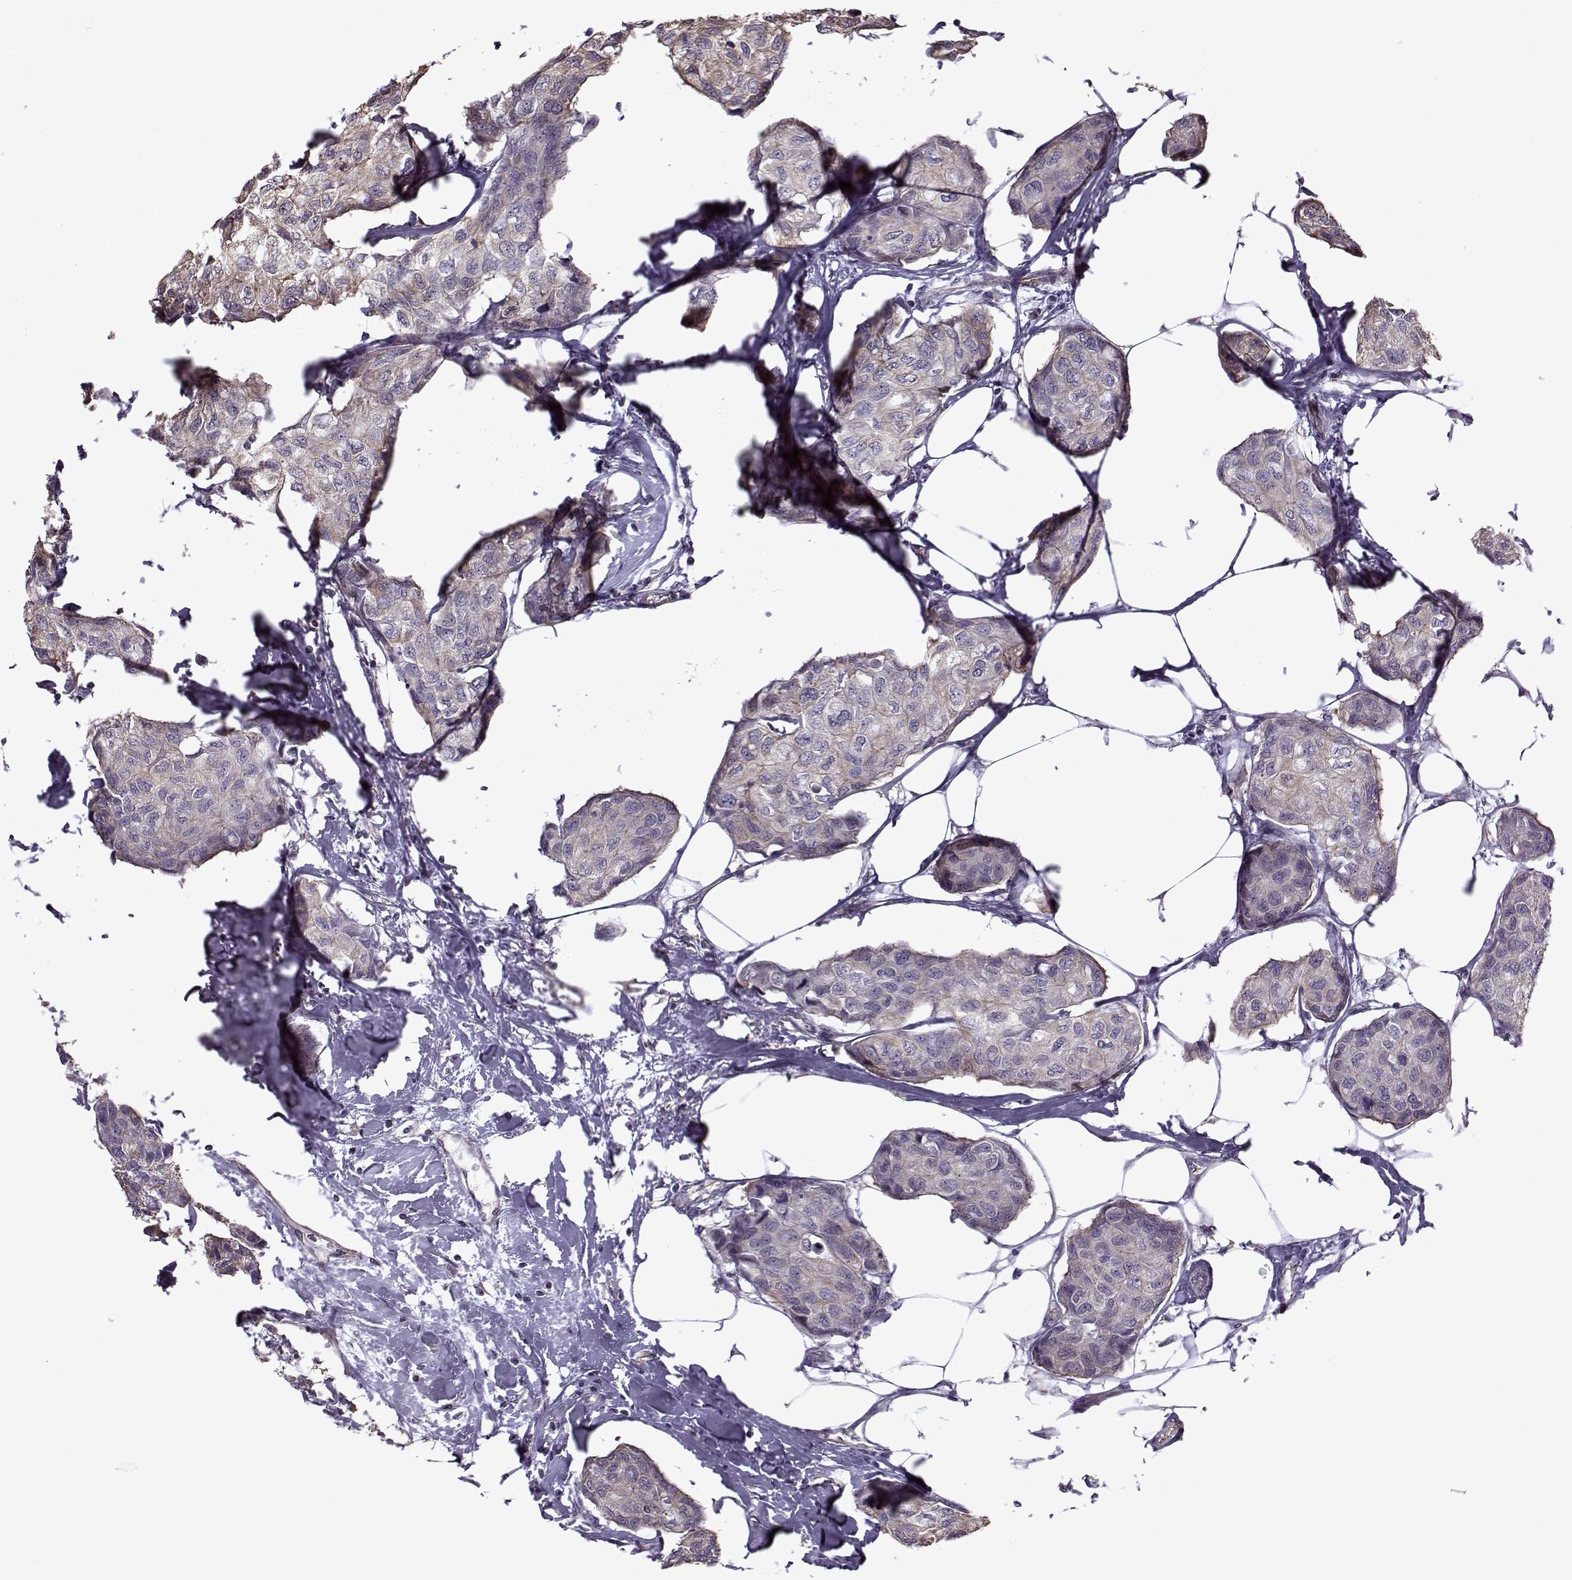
{"staining": {"intensity": "weak", "quantity": "<25%", "location": "cytoplasmic/membranous"}, "tissue": "breast cancer", "cell_type": "Tumor cells", "image_type": "cancer", "snomed": [{"axis": "morphology", "description": "Duct carcinoma"}, {"axis": "topography", "description": "Breast"}], "caption": "Protein analysis of invasive ductal carcinoma (breast) shows no significant positivity in tumor cells.", "gene": "KRT9", "patient": {"sex": "female", "age": 80}}